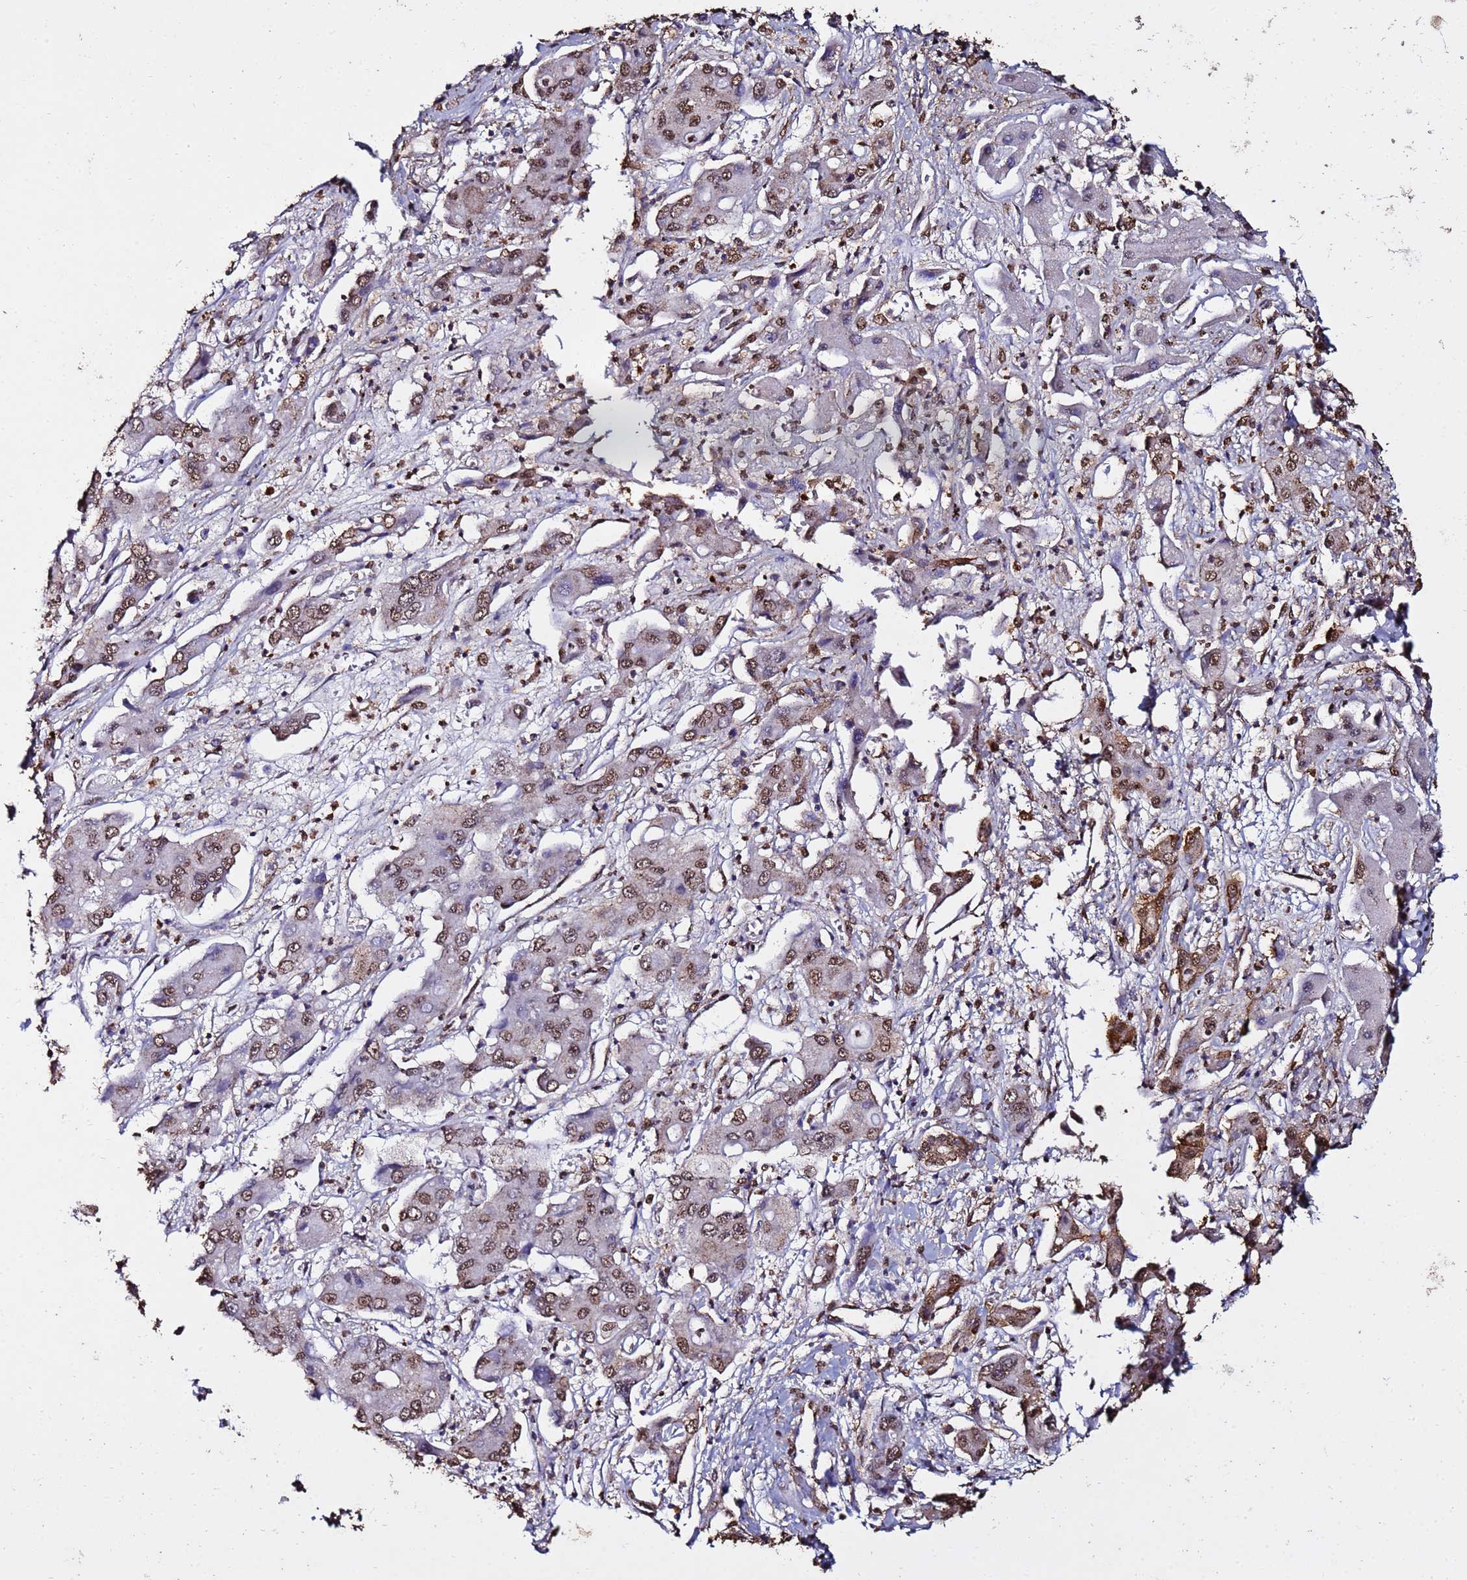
{"staining": {"intensity": "moderate", "quantity": ">75%", "location": "nuclear"}, "tissue": "liver cancer", "cell_type": "Tumor cells", "image_type": "cancer", "snomed": [{"axis": "morphology", "description": "Cholangiocarcinoma"}, {"axis": "topography", "description": "Liver"}], "caption": "IHC of cholangiocarcinoma (liver) demonstrates medium levels of moderate nuclear positivity in approximately >75% of tumor cells.", "gene": "TRIP6", "patient": {"sex": "male", "age": 67}}